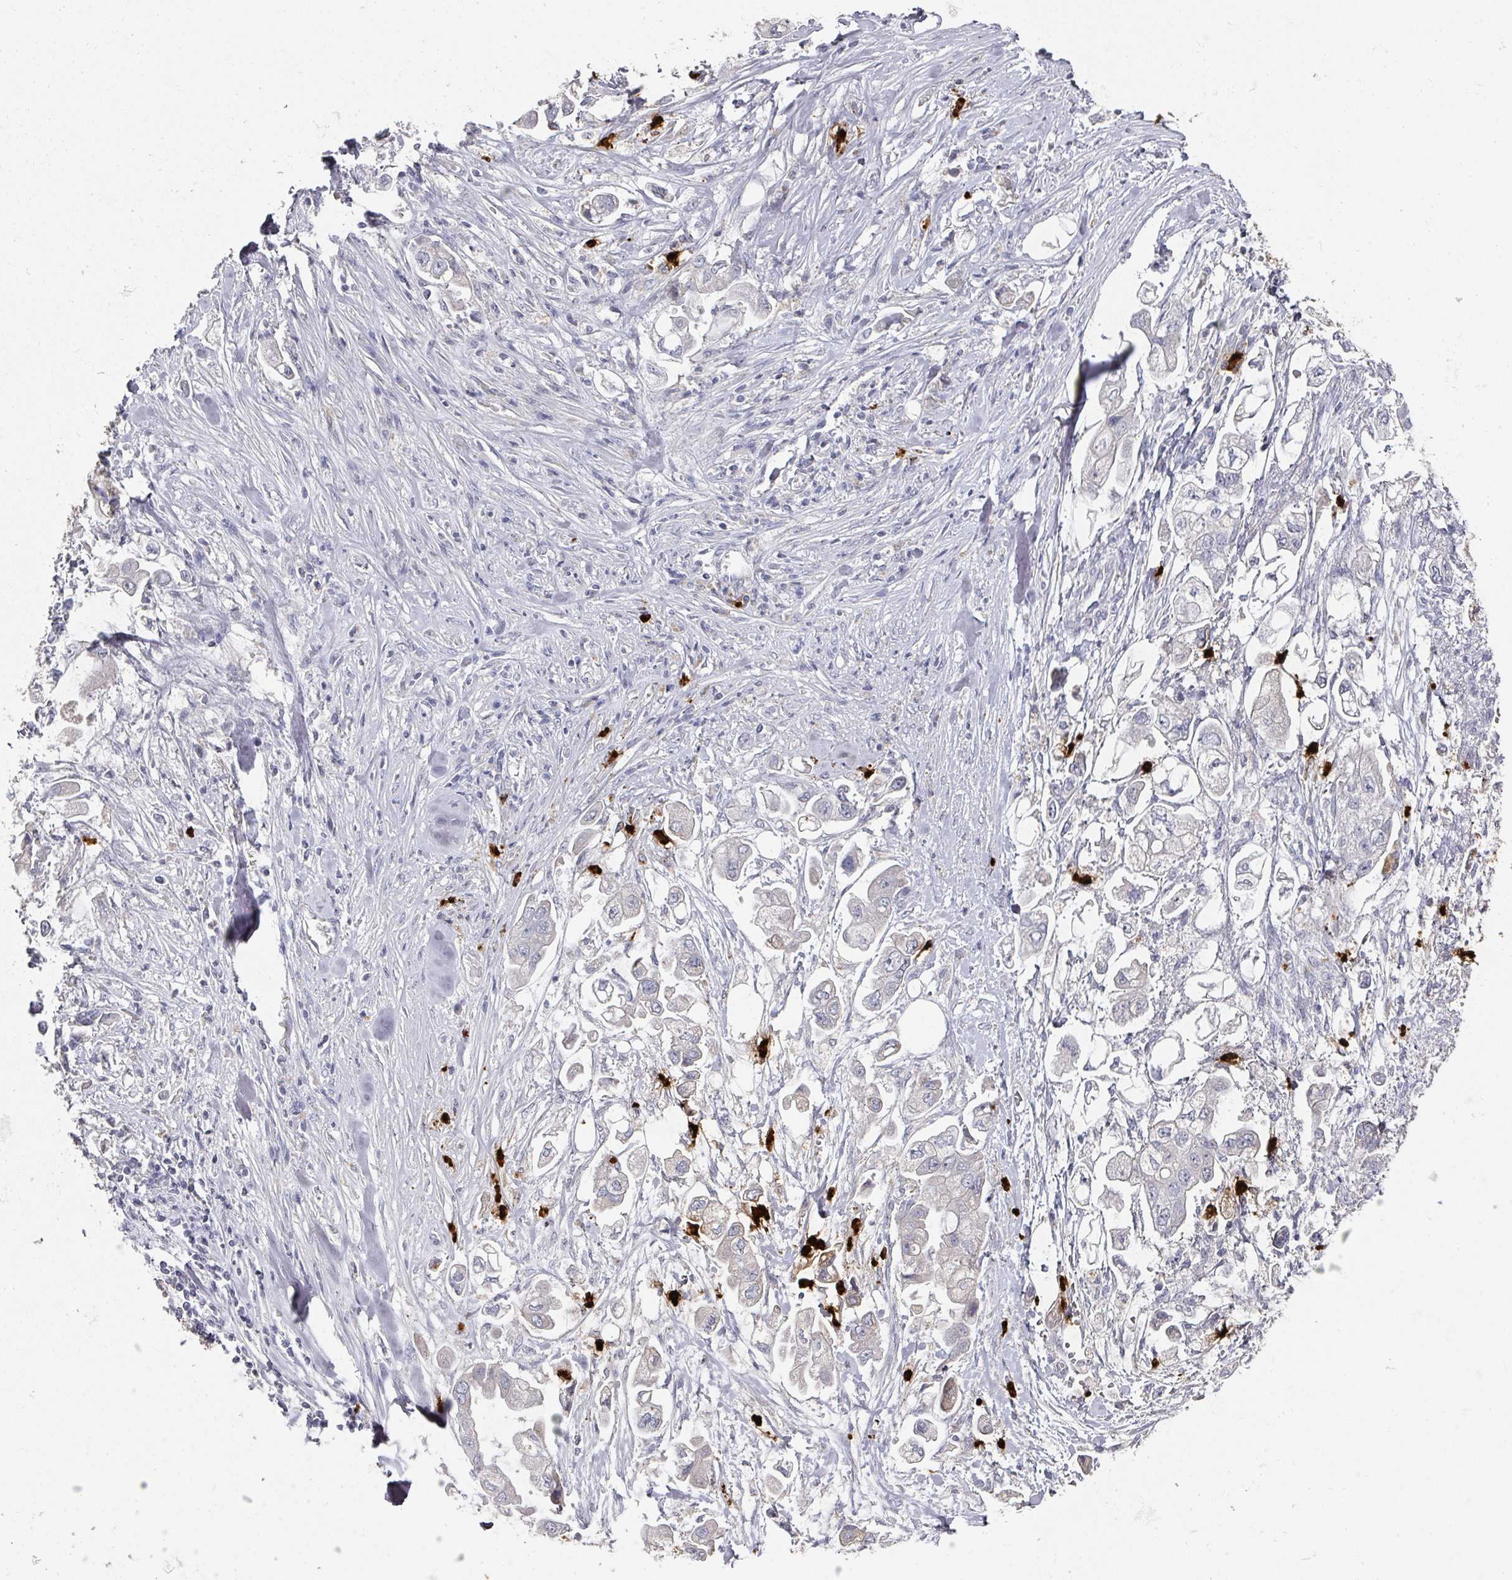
{"staining": {"intensity": "negative", "quantity": "none", "location": "none"}, "tissue": "stomach cancer", "cell_type": "Tumor cells", "image_type": "cancer", "snomed": [{"axis": "morphology", "description": "Adenocarcinoma, NOS"}, {"axis": "topography", "description": "Stomach"}], "caption": "This micrograph is of stomach cancer (adenocarcinoma) stained with immunohistochemistry (IHC) to label a protein in brown with the nuclei are counter-stained blue. There is no expression in tumor cells.", "gene": "CAMP", "patient": {"sex": "male", "age": 62}}